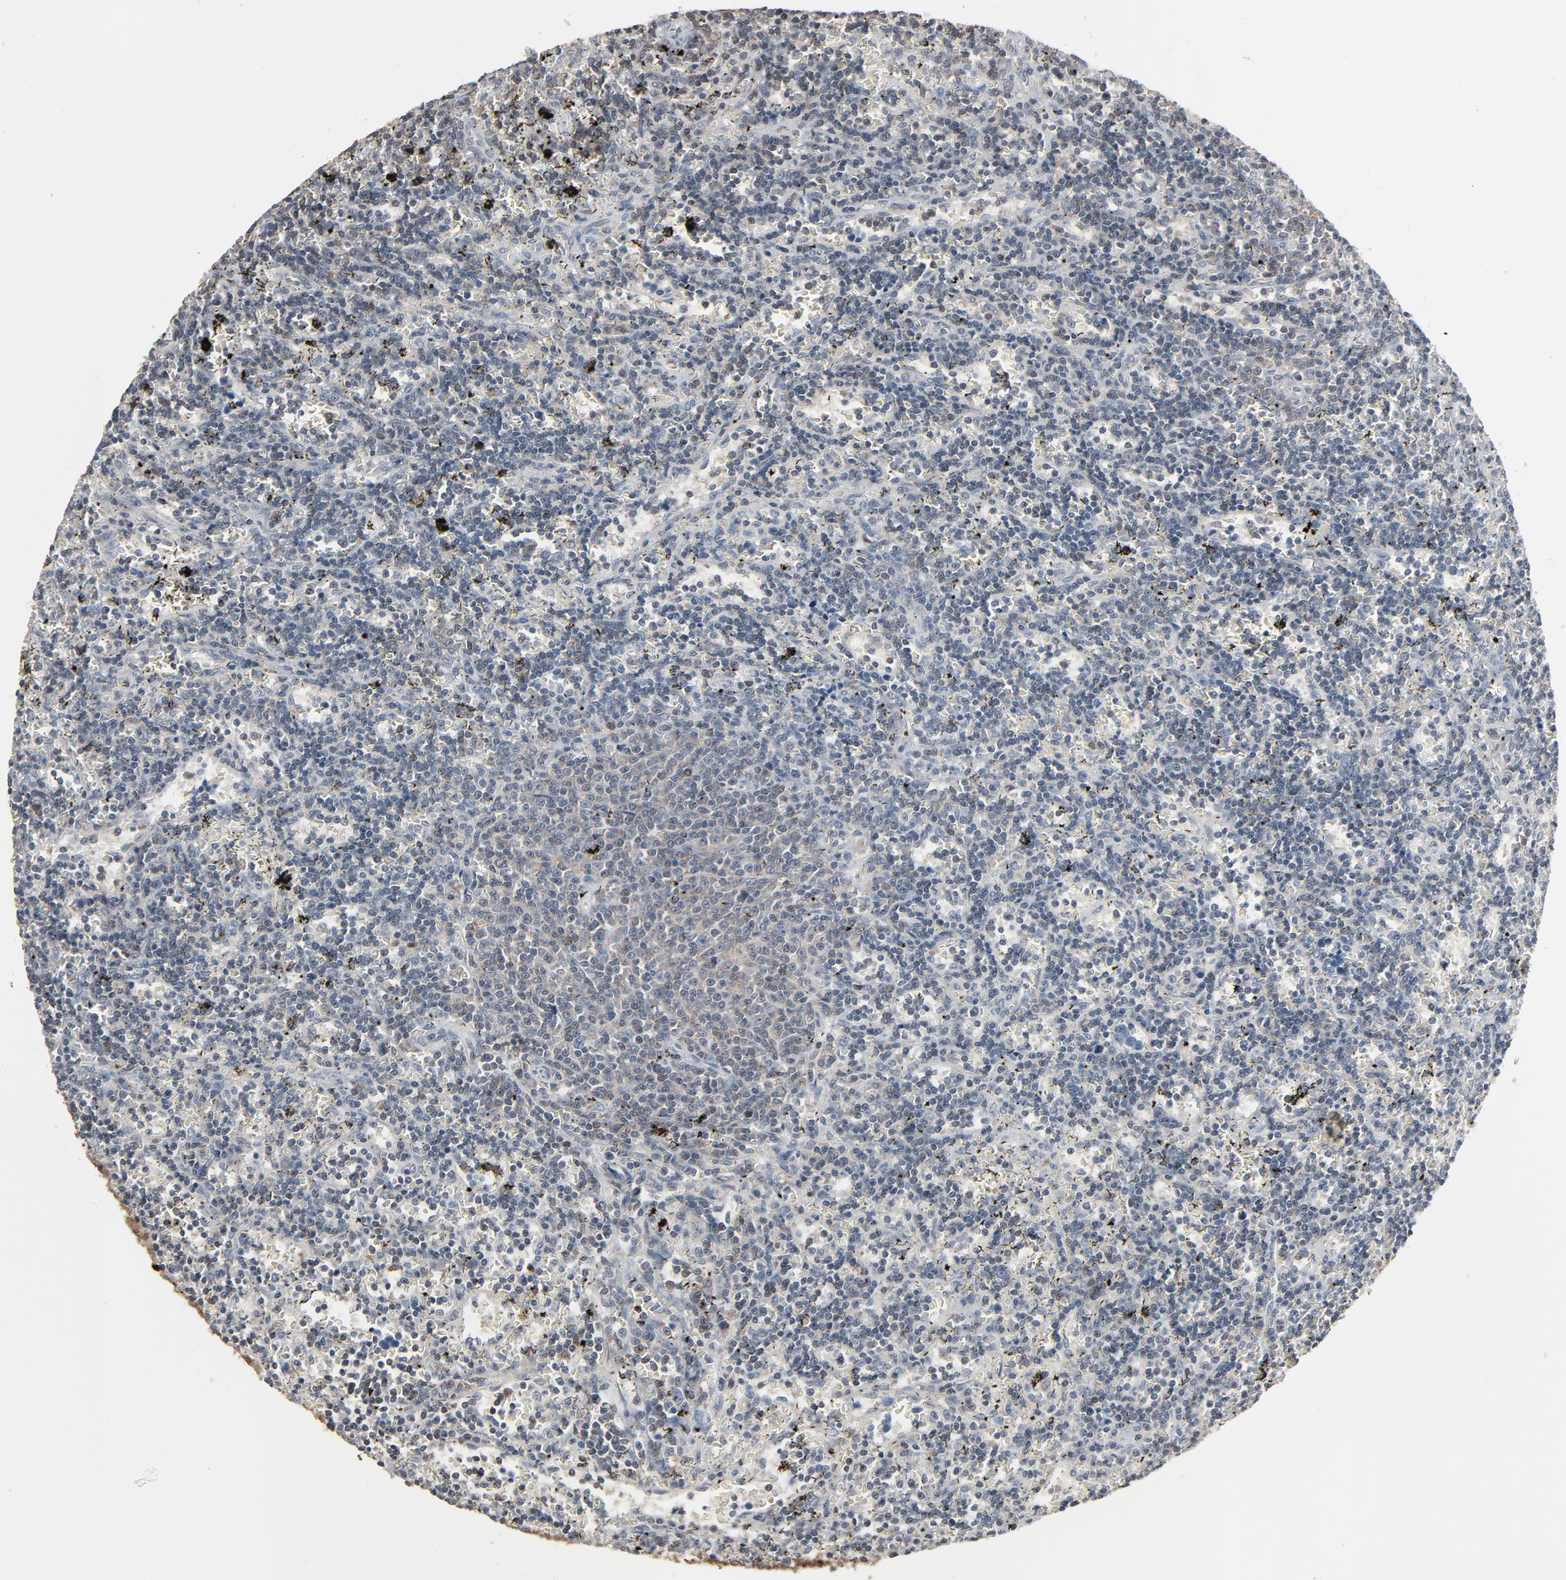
{"staining": {"intensity": "negative", "quantity": "none", "location": "none"}, "tissue": "lymphoma", "cell_type": "Tumor cells", "image_type": "cancer", "snomed": [{"axis": "morphology", "description": "Malignant lymphoma, non-Hodgkin's type, Low grade"}, {"axis": "topography", "description": "Spleen"}], "caption": "Tumor cells are negative for protein expression in human lymphoma. The staining is performed using DAB brown chromogen with nuclei counter-stained in using hematoxylin.", "gene": "DOCK8", "patient": {"sex": "male", "age": 60}}